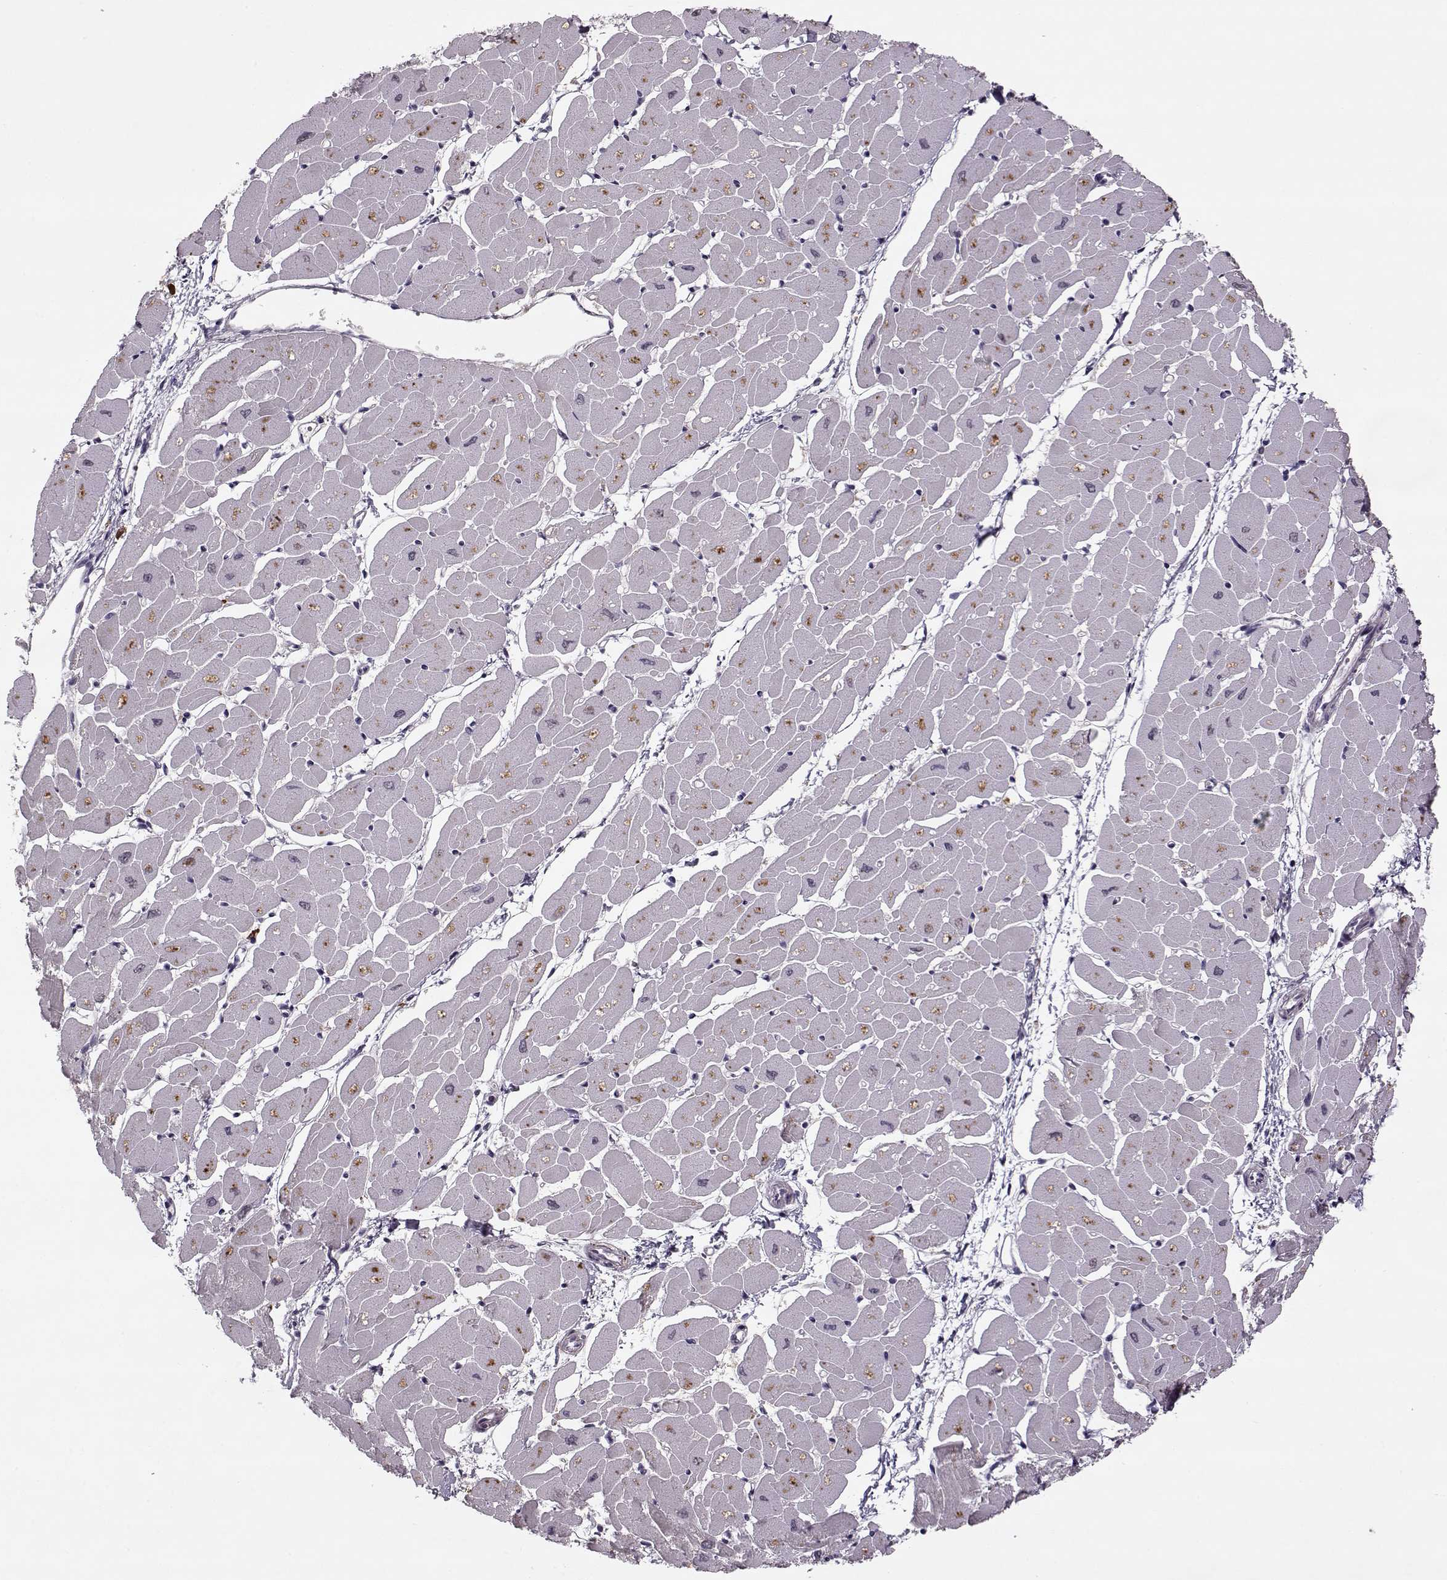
{"staining": {"intensity": "moderate", "quantity": "<25%", "location": "nuclear"}, "tissue": "heart muscle", "cell_type": "Cardiomyocytes", "image_type": "normal", "snomed": [{"axis": "morphology", "description": "Normal tissue, NOS"}, {"axis": "topography", "description": "Heart"}], "caption": "DAB (3,3'-diaminobenzidine) immunohistochemical staining of normal heart muscle reveals moderate nuclear protein staining in about <25% of cardiomyocytes.", "gene": "DENND4B", "patient": {"sex": "male", "age": 57}}